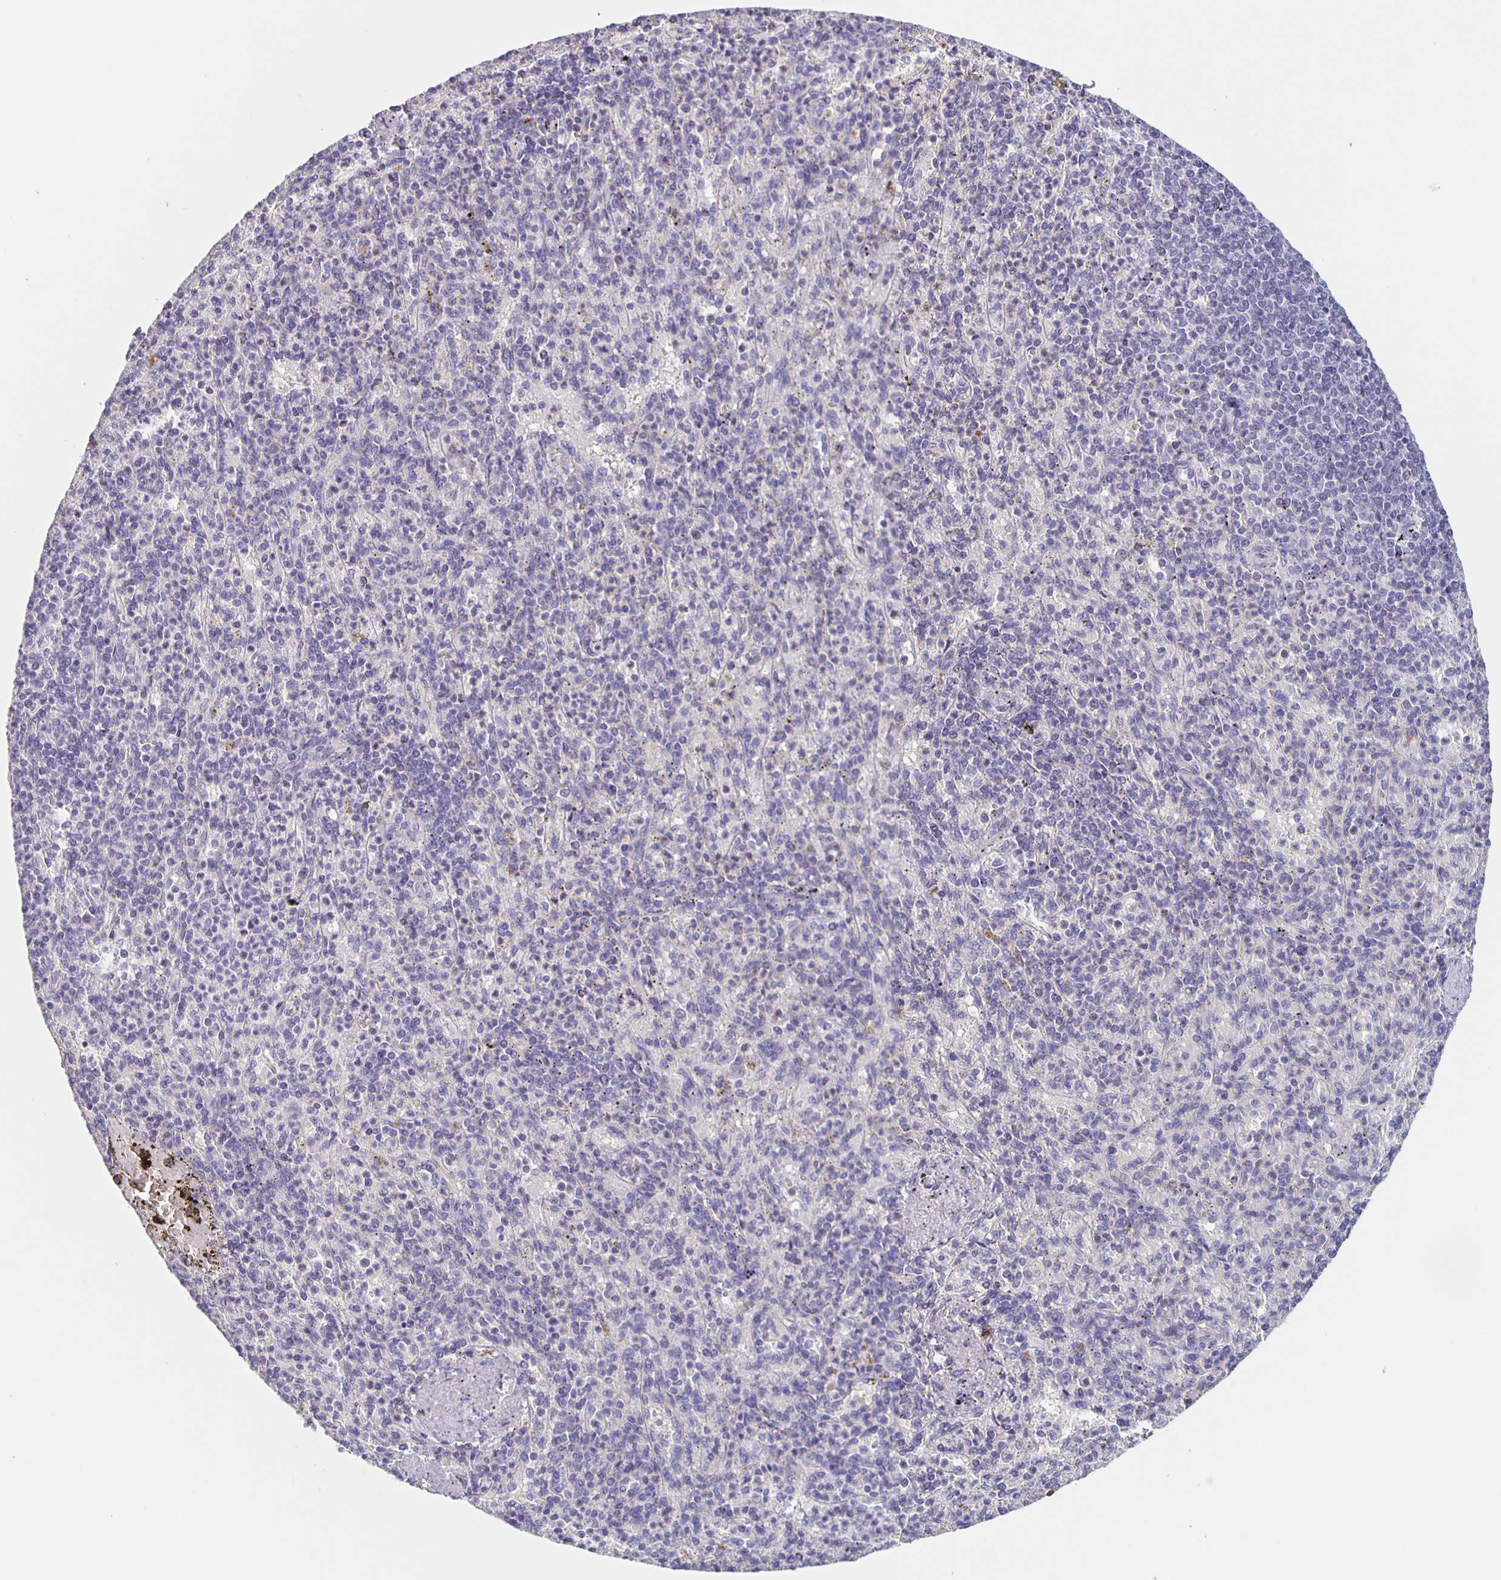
{"staining": {"intensity": "negative", "quantity": "none", "location": "none"}, "tissue": "spleen", "cell_type": "Cells in red pulp", "image_type": "normal", "snomed": [{"axis": "morphology", "description": "Normal tissue, NOS"}, {"axis": "topography", "description": "Spleen"}], "caption": "A photomicrograph of spleen stained for a protein shows no brown staining in cells in red pulp. Brightfield microscopy of immunohistochemistry stained with DAB (3,3'-diaminobenzidine) (brown) and hematoxylin (blue), captured at high magnification.", "gene": "CACNA2D2", "patient": {"sex": "female", "age": 74}}